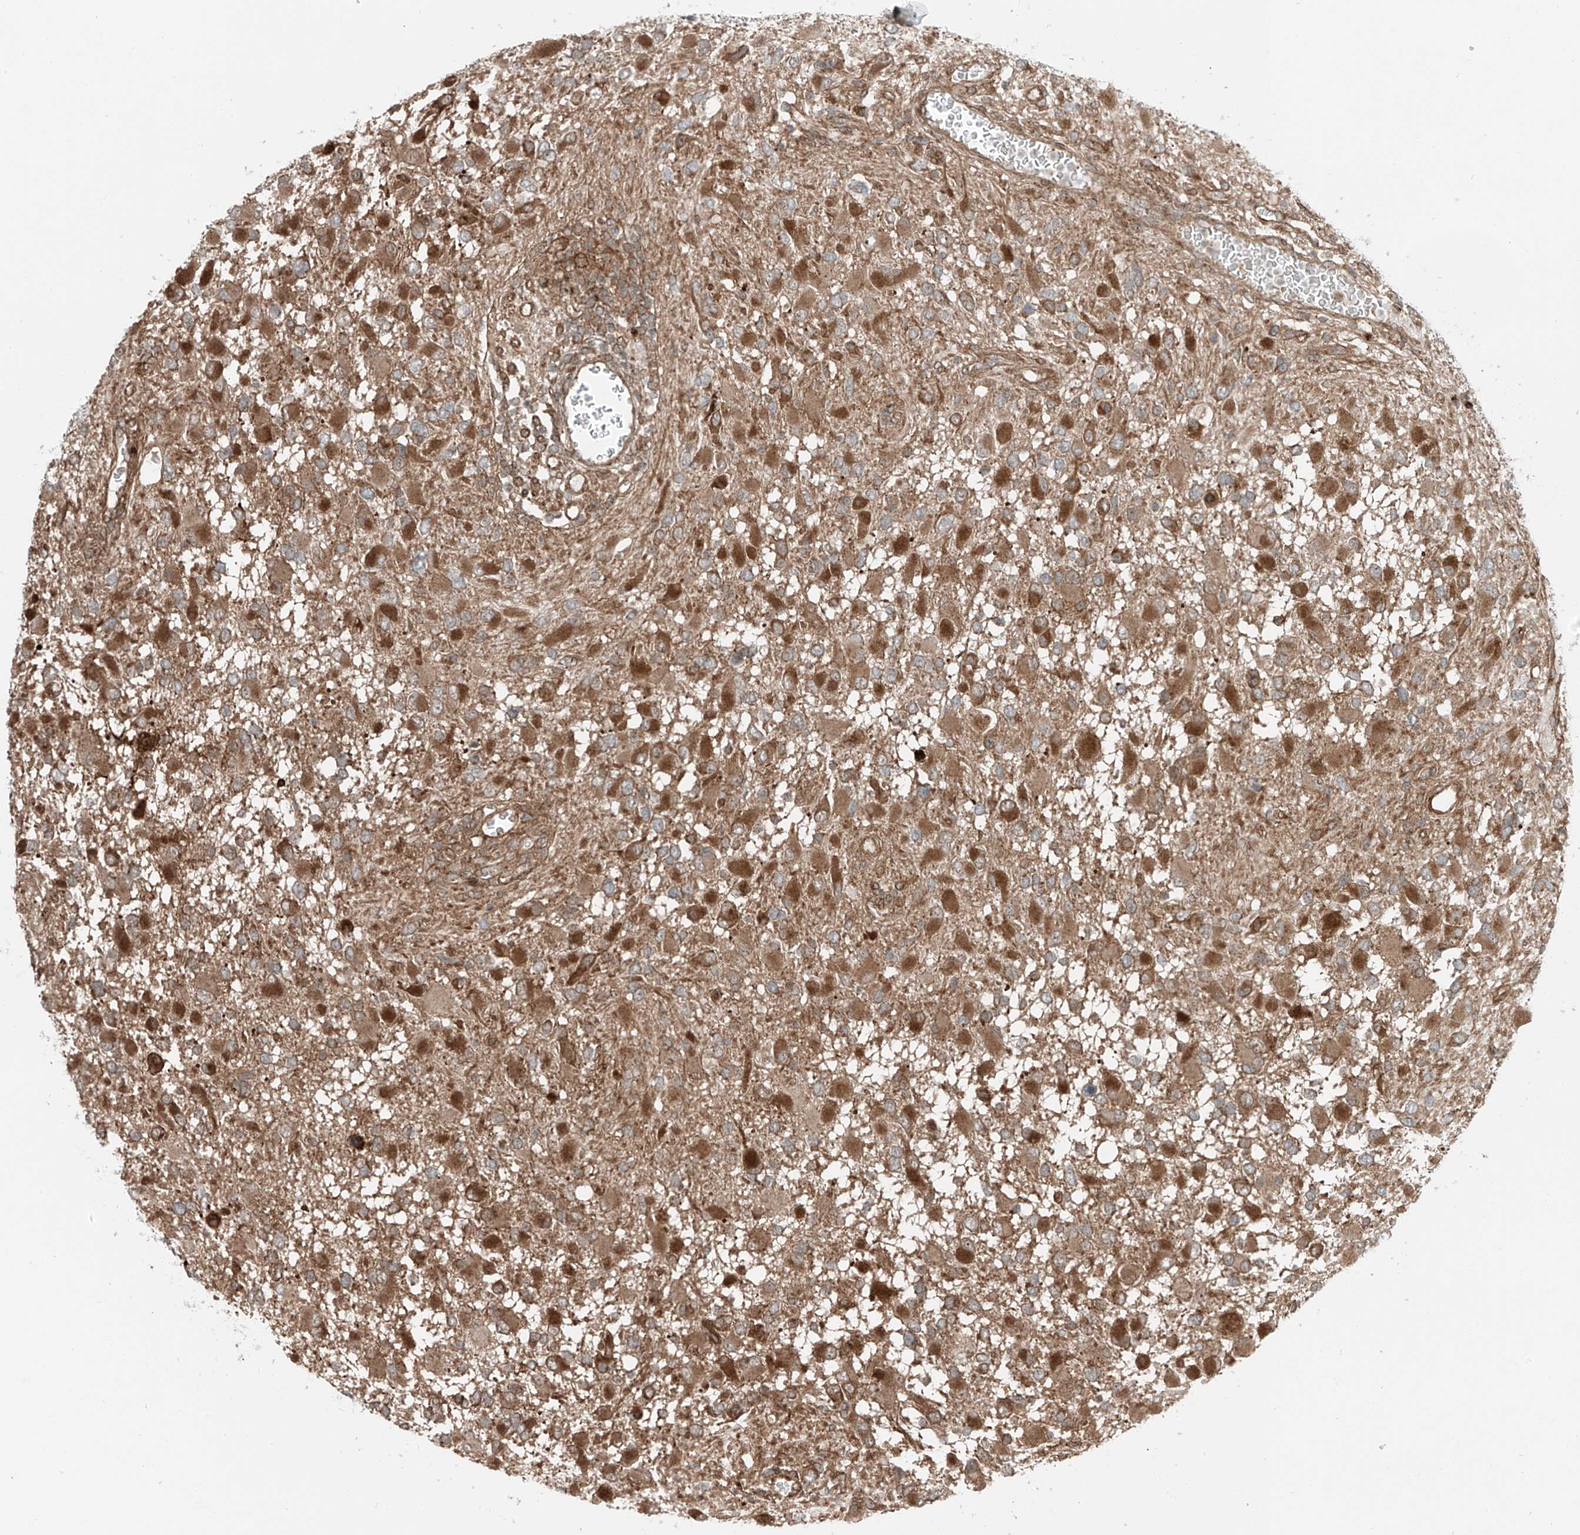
{"staining": {"intensity": "strong", "quantity": "25%-75%", "location": "cytoplasmic/membranous"}, "tissue": "glioma", "cell_type": "Tumor cells", "image_type": "cancer", "snomed": [{"axis": "morphology", "description": "Glioma, malignant, High grade"}, {"axis": "topography", "description": "Brain"}], "caption": "A high-resolution photomicrograph shows IHC staining of glioma, which demonstrates strong cytoplasmic/membranous expression in approximately 25%-75% of tumor cells.", "gene": "USP48", "patient": {"sex": "male", "age": 53}}